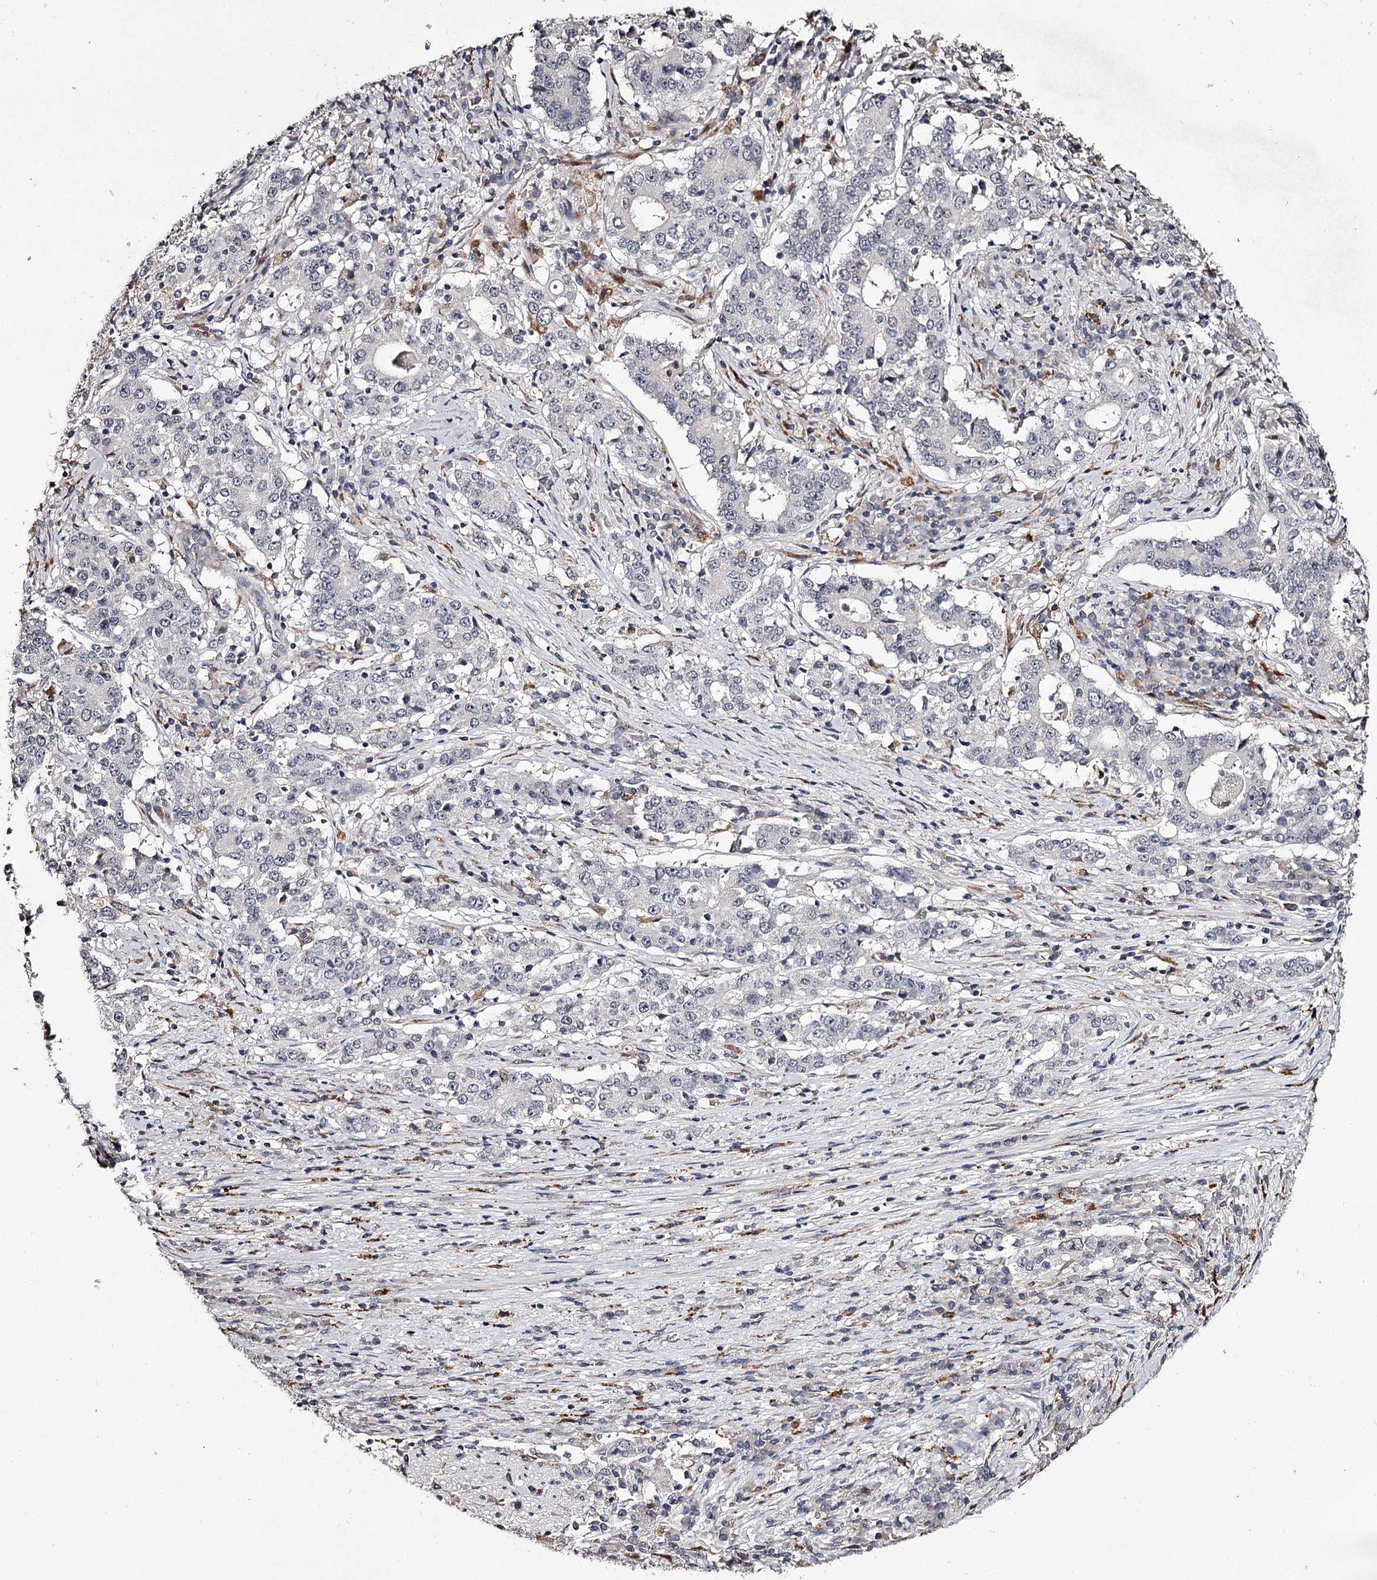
{"staining": {"intensity": "negative", "quantity": "none", "location": "none"}, "tissue": "stomach cancer", "cell_type": "Tumor cells", "image_type": "cancer", "snomed": [{"axis": "morphology", "description": "Adenocarcinoma, NOS"}, {"axis": "topography", "description": "Stomach"}], "caption": "Human adenocarcinoma (stomach) stained for a protein using immunohistochemistry demonstrates no staining in tumor cells.", "gene": "SLC32A1", "patient": {"sex": "male", "age": 59}}